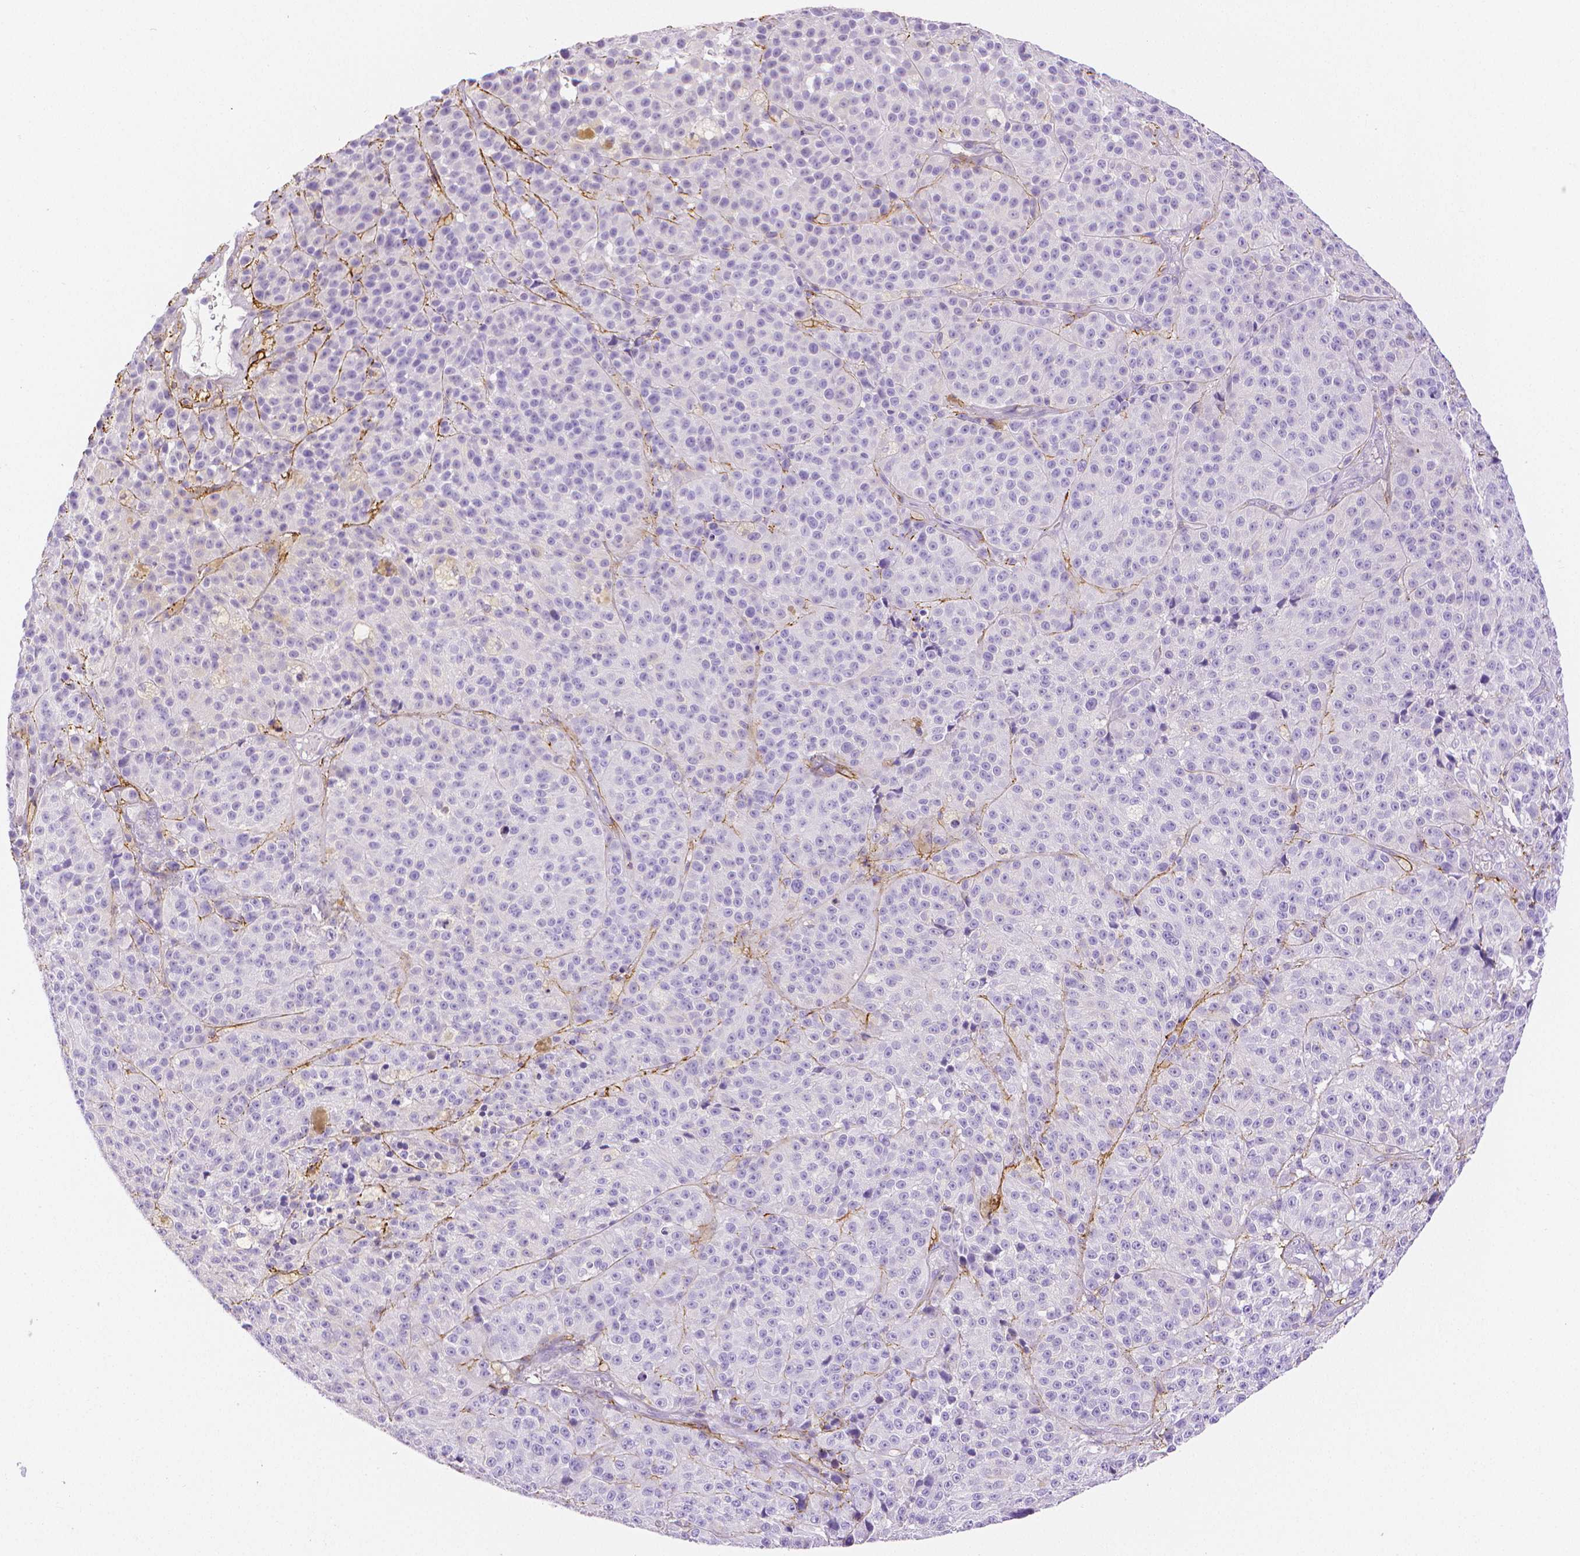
{"staining": {"intensity": "negative", "quantity": "none", "location": "none"}, "tissue": "melanoma", "cell_type": "Tumor cells", "image_type": "cancer", "snomed": [{"axis": "morphology", "description": "Malignant melanoma, NOS"}, {"axis": "topography", "description": "Skin"}], "caption": "Tumor cells are negative for protein expression in human malignant melanoma.", "gene": "FBN1", "patient": {"sex": "female", "age": 58}}